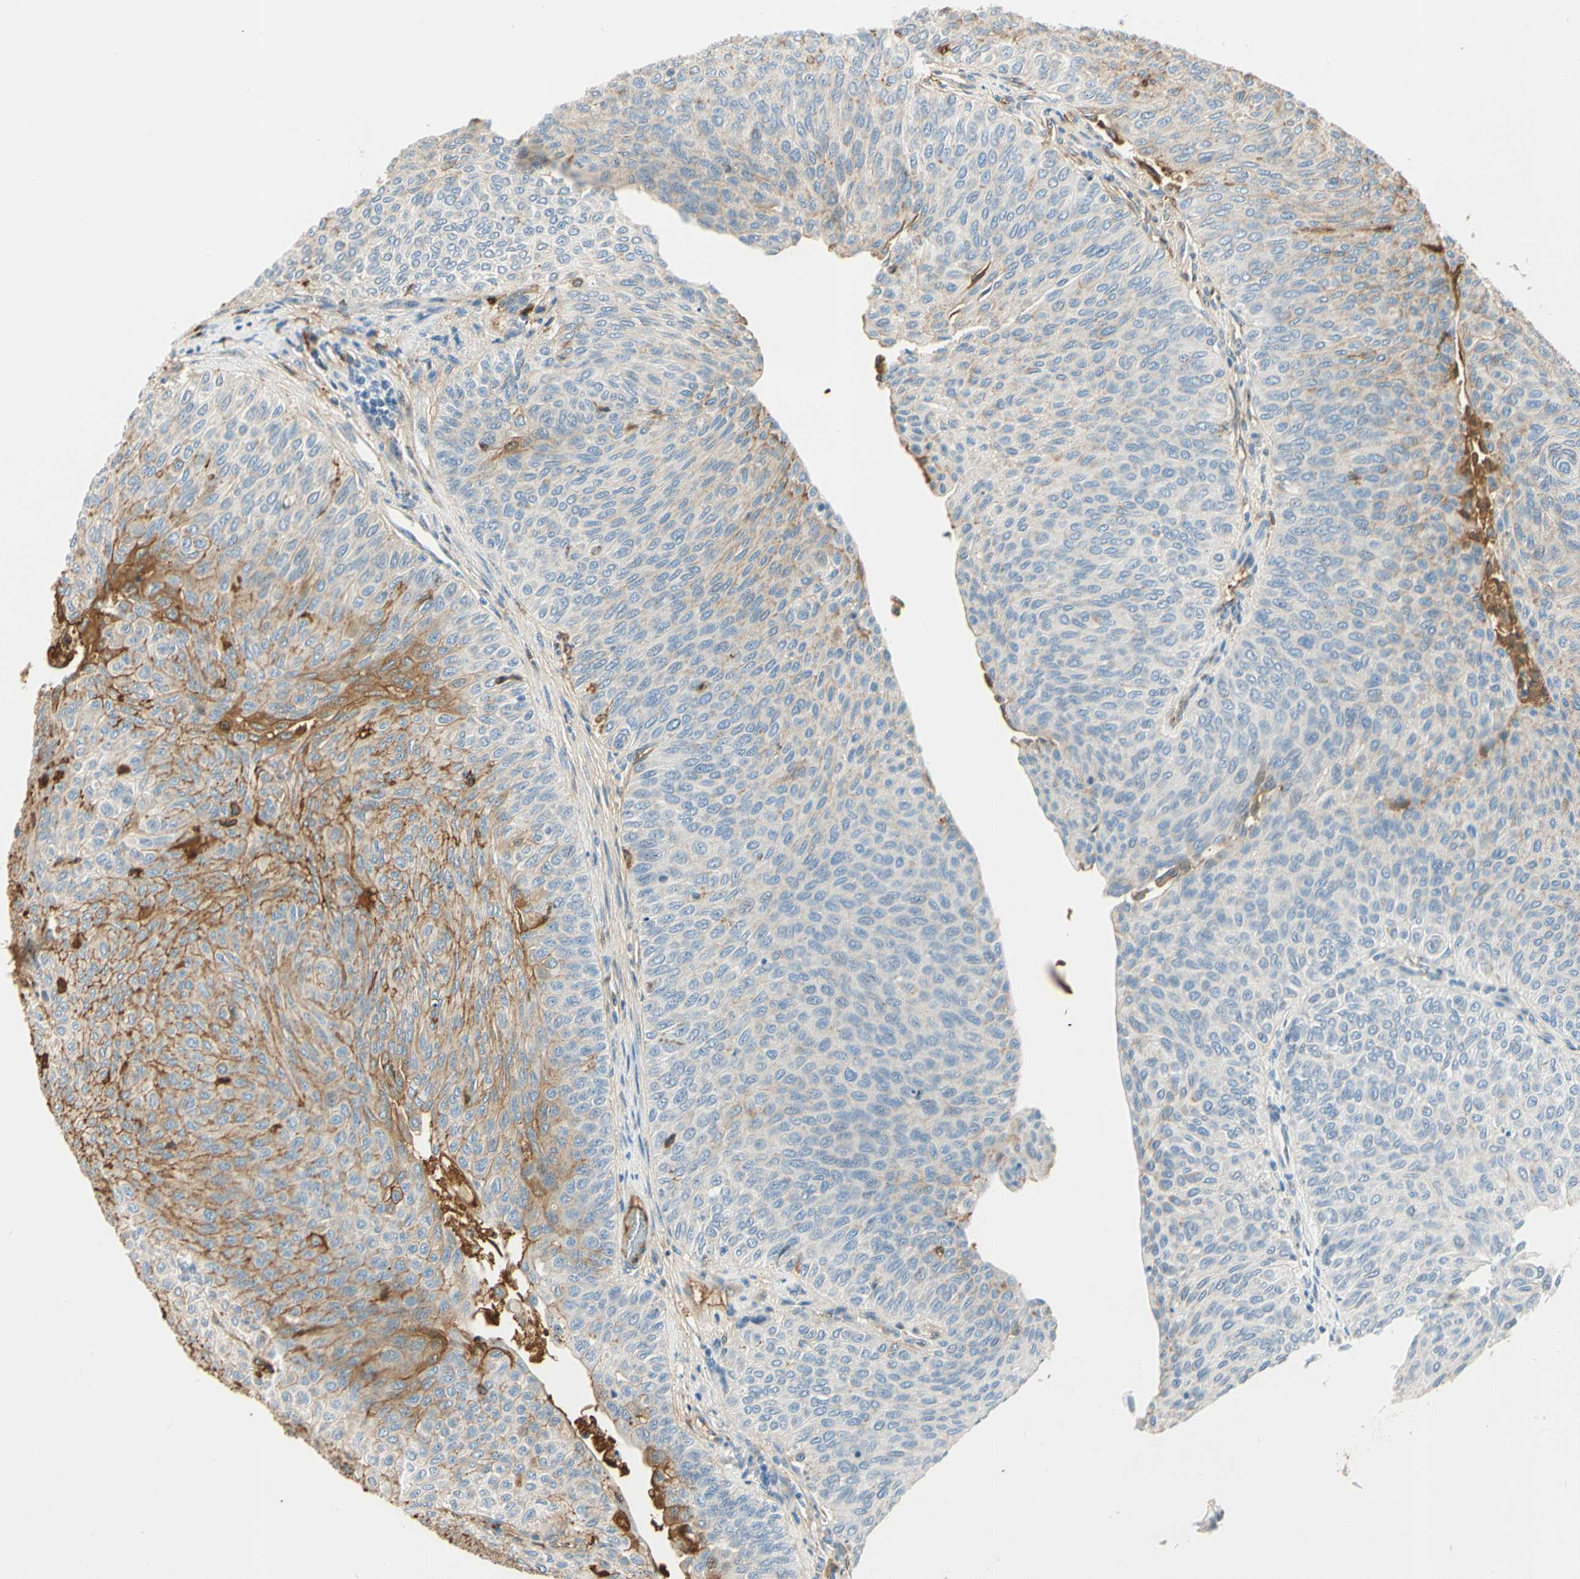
{"staining": {"intensity": "moderate", "quantity": ">75%", "location": "cytoplasmic/membranous"}, "tissue": "urothelial cancer", "cell_type": "Tumor cells", "image_type": "cancer", "snomed": [{"axis": "morphology", "description": "Urothelial carcinoma, Low grade"}, {"axis": "topography", "description": "Urinary bladder"}], "caption": "Human low-grade urothelial carcinoma stained for a protein (brown) exhibits moderate cytoplasmic/membranous positive staining in about >75% of tumor cells.", "gene": "LAMB3", "patient": {"sex": "male", "age": 78}}